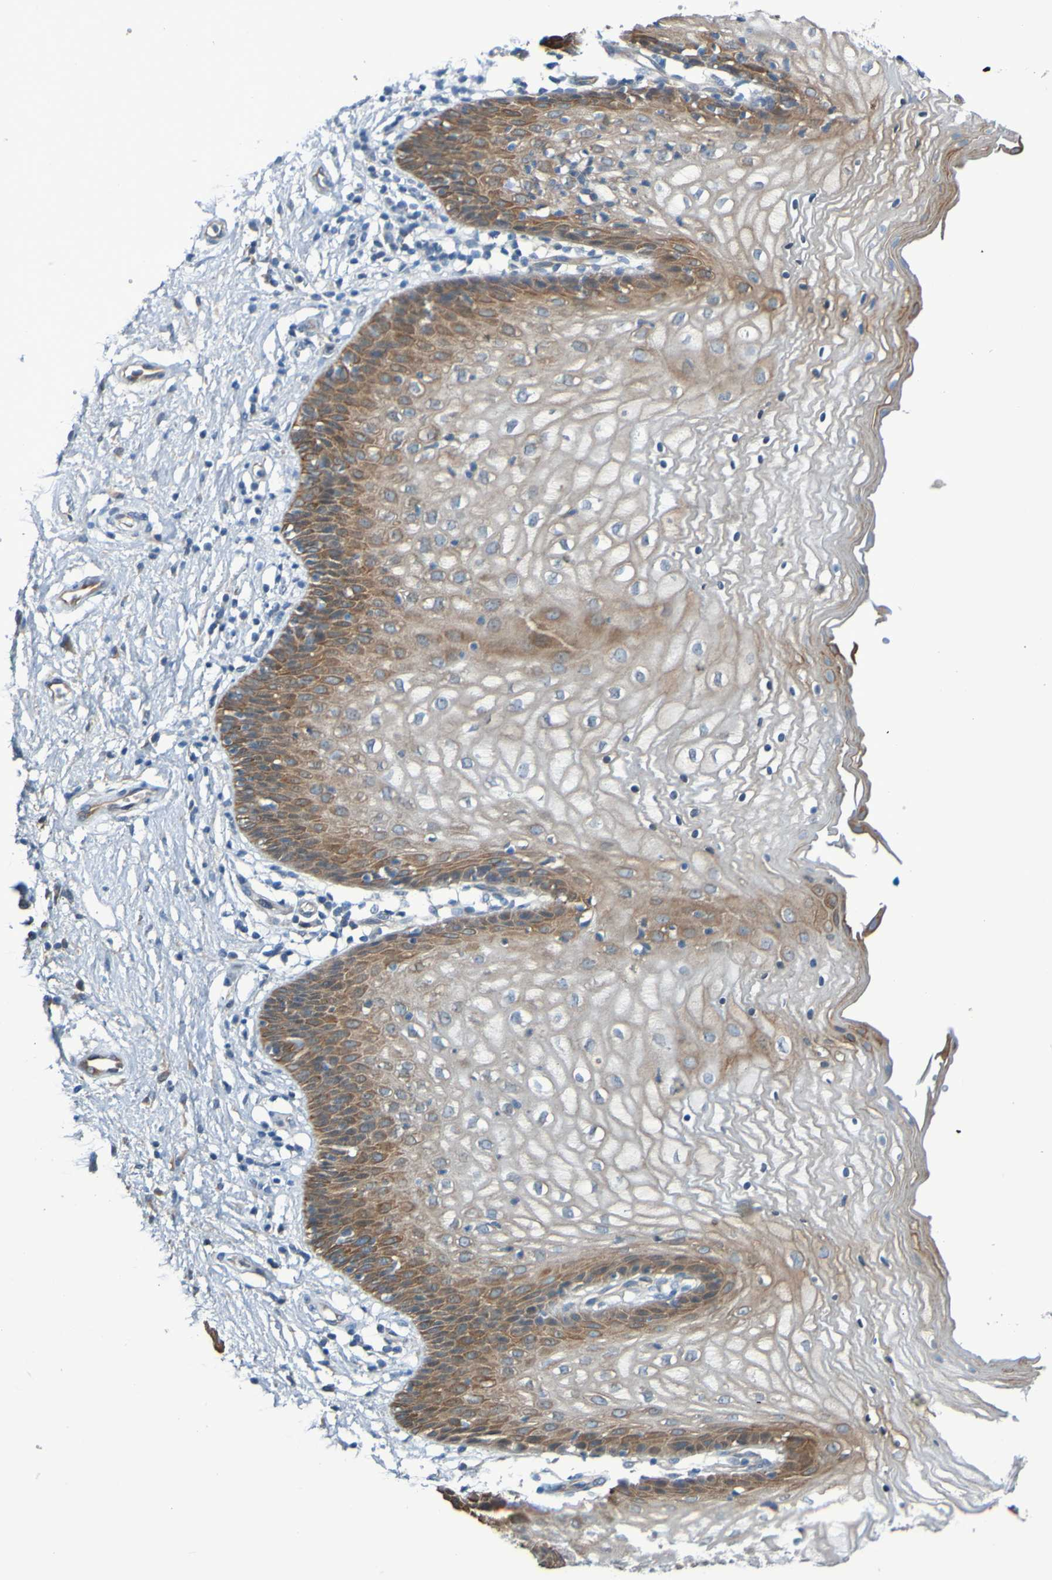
{"staining": {"intensity": "moderate", "quantity": "25%-75%", "location": "cytoplasmic/membranous"}, "tissue": "vagina", "cell_type": "Squamous epithelial cells", "image_type": "normal", "snomed": [{"axis": "morphology", "description": "Normal tissue, NOS"}, {"axis": "topography", "description": "Vagina"}], "caption": "A brown stain labels moderate cytoplasmic/membranous staining of a protein in squamous epithelial cells of unremarkable vagina. (IHC, brightfield microscopy, high magnification).", "gene": "NPRL3", "patient": {"sex": "female", "age": 34}}